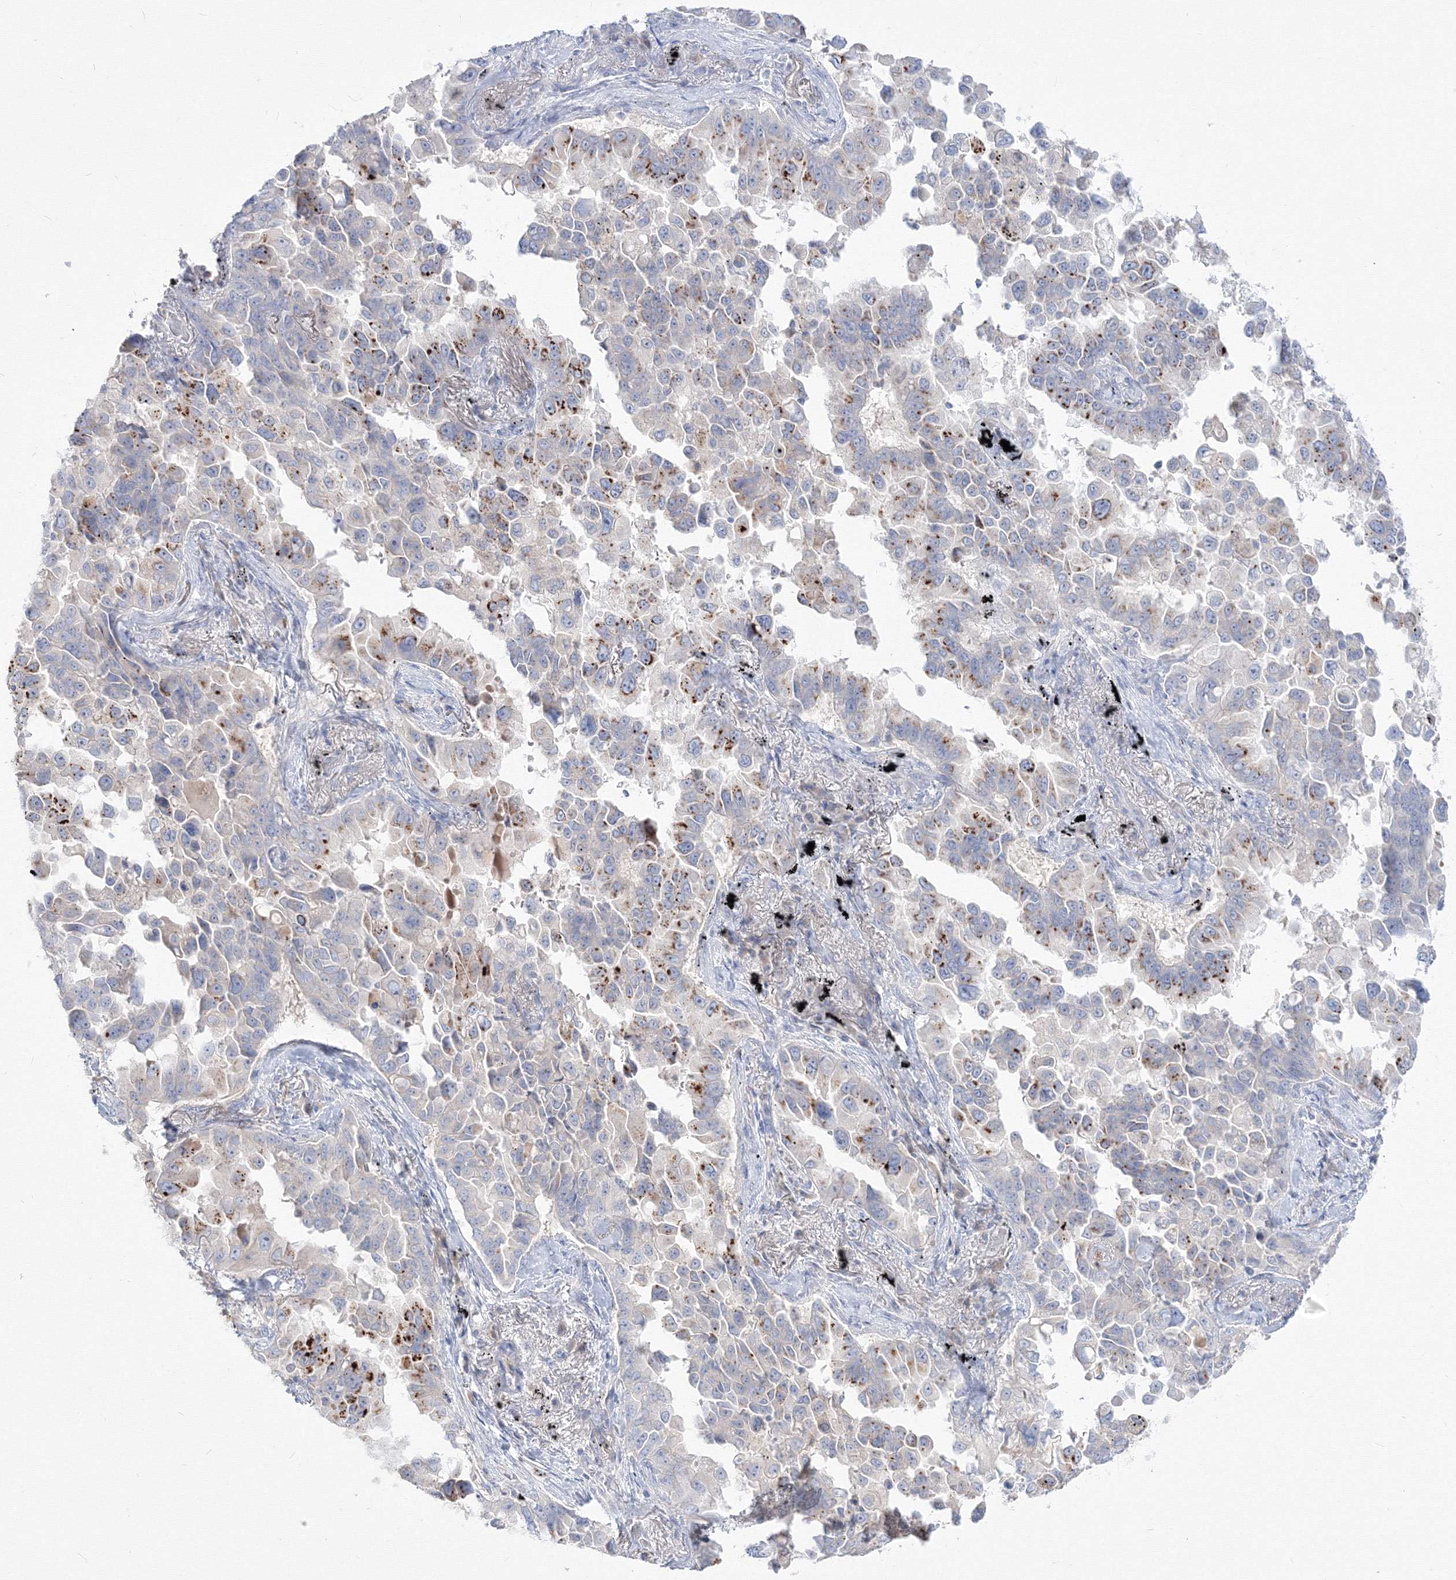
{"staining": {"intensity": "strong", "quantity": "25%-75%", "location": "cytoplasmic/membranous"}, "tissue": "lung cancer", "cell_type": "Tumor cells", "image_type": "cancer", "snomed": [{"axis": "morphology", "description": "Adenocarcinoma, NOS"}, {"axis": "topography", "description": "Lung"}], "caption": "IHC micrograph of neoplastic tissue: adenocarcinoma (lung) stained using IHC exhibits high levels of strong protein expression localized specifically in the cytoplasmic/membranous of tumor cells, appearing as a cytoplasmic/membranous brown color.", "gene": "FBXL8", "patient": {"sex": "female", "age": 67}}